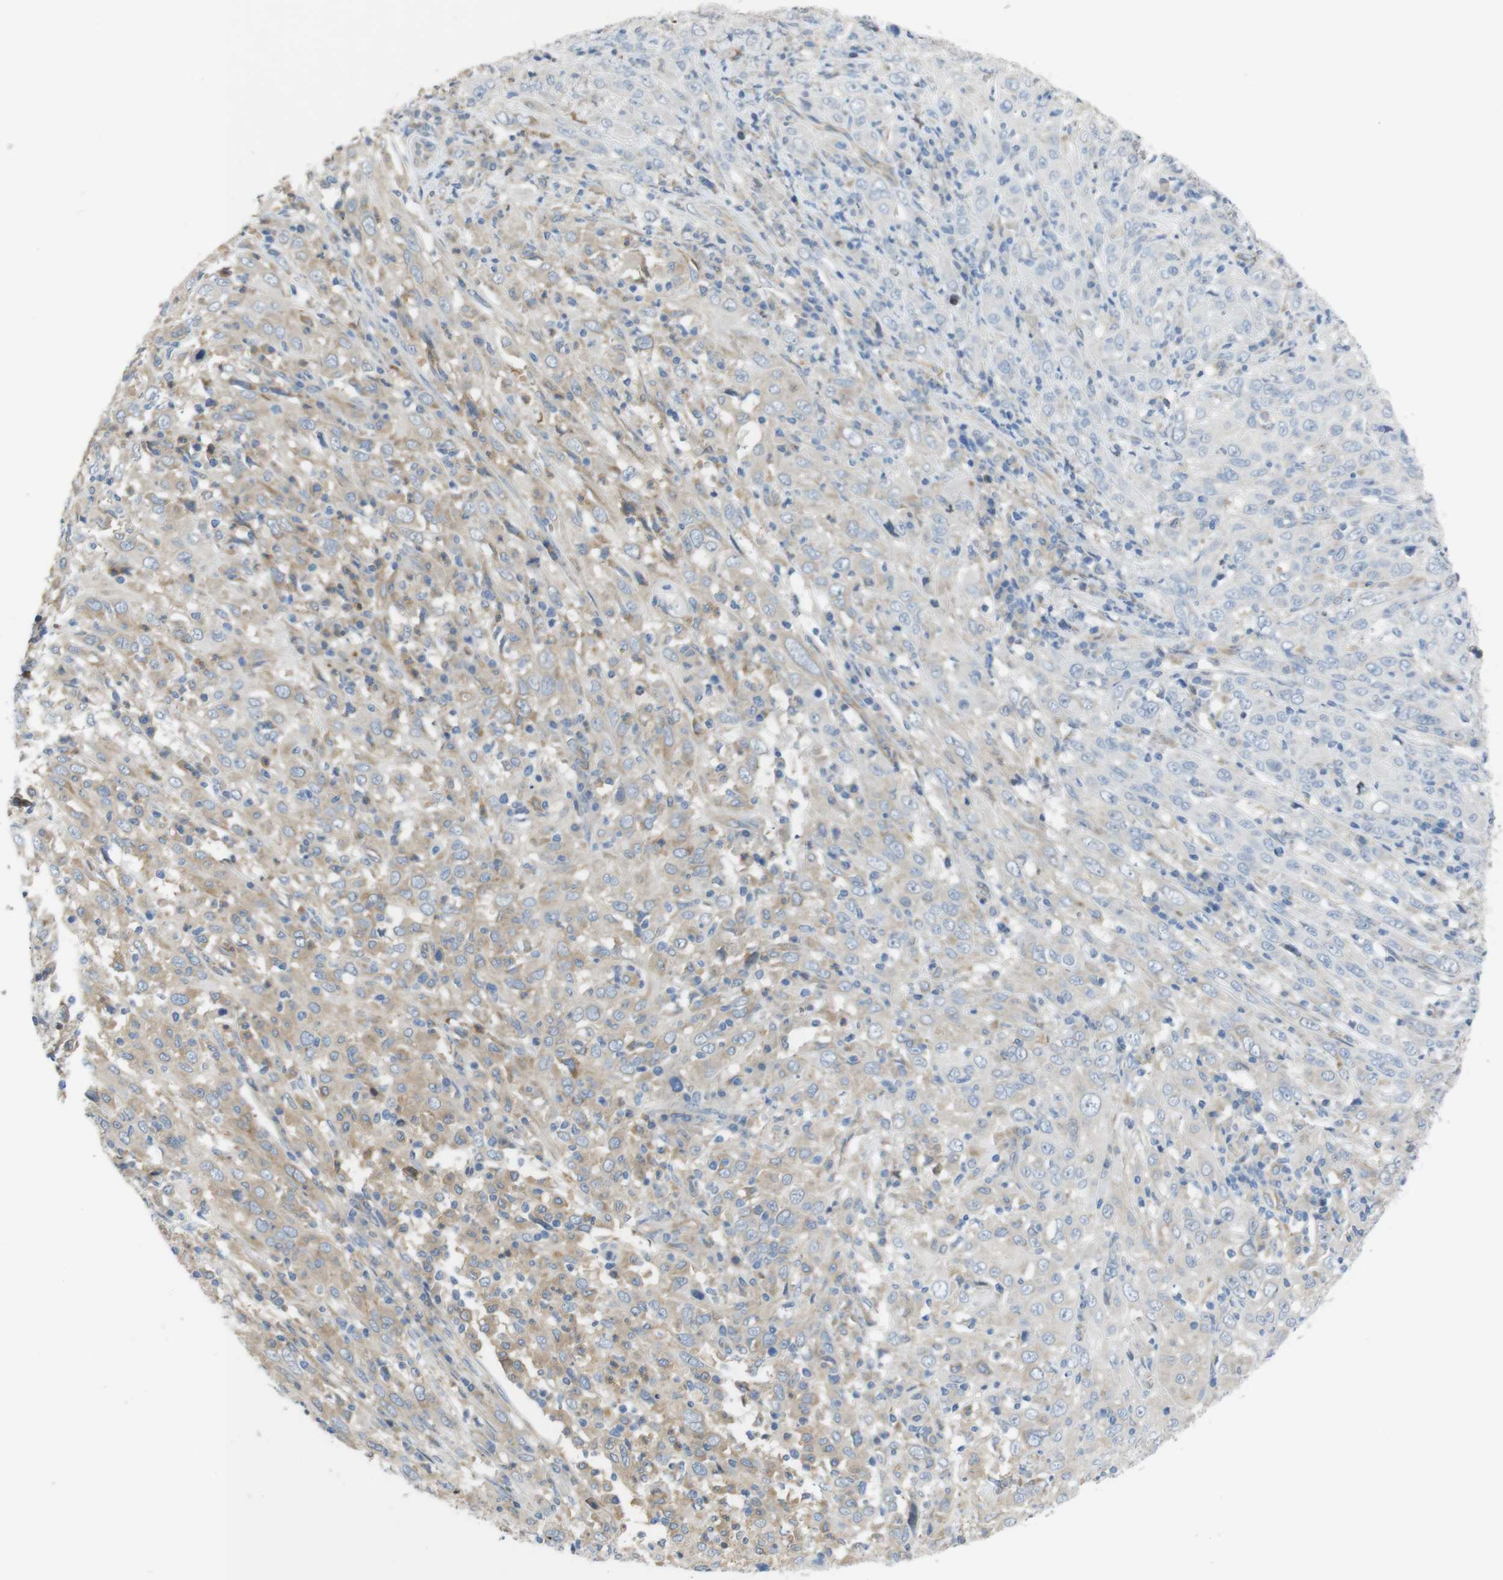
{"staining": {"intensity": "negative", "quantity": "none", "location": "none"}, "tissue": "cervical cancer", "cell_type": "Tumor cells", "image_type": "cancer", "snomed": [{"axis": "morphology", "description": "Squamous cell carcinoma, NOS"}, {"axis": "topography", "description": "Cervix"}], "caption": "Immunohistochemical staining of squamous cell carcinoma (cervical) demonstrates no significant expression in tumor cells. The staining is performed using DAB brown chromogen with nuclei counter-stained in using hematoxylin.", "gene": "PCDH10", "patient": {"sex": "female", "age": 46}}